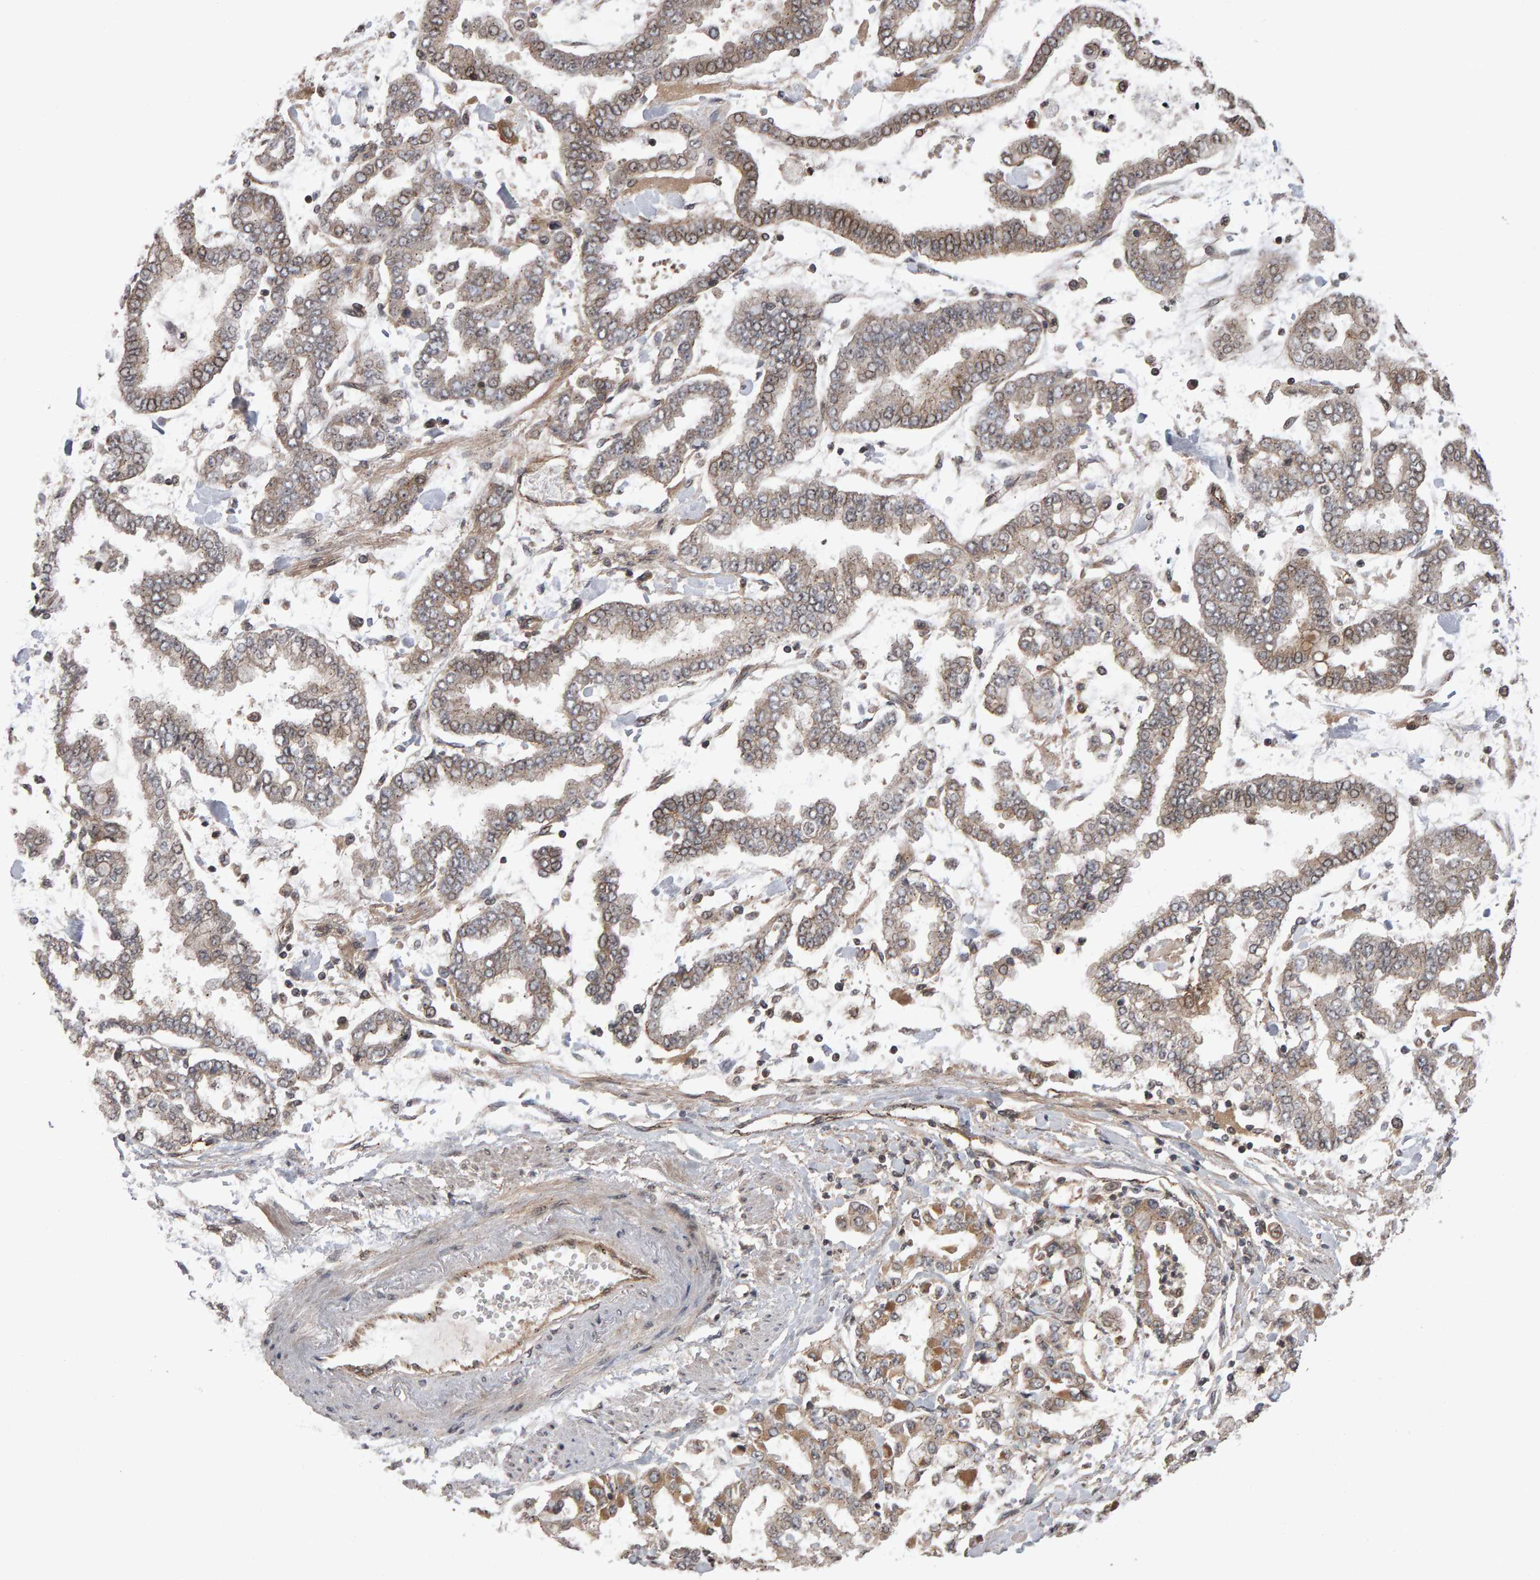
{"staining": {"intensity": "weak", "quantity": ">75%", "location": "cytoplasmic/membranous"}, "tissue": "stomach cancer", "cell_type": "Tumor cells", "image_type": "cancer", "snomed": [{"axis": "morphology", "description": "Normal tissue, NOS"}, {"axis": "morphology", "description": "Adenocarcinoma, NOS"}, {"axis": "topography", "description": "Stomach, upper"}, {"axis": "topography", "description": "Stomach"}], "caption": "This photomicrograph reveals IHC staining of adenocarcinoma (stomach), with low weak cytoplasmic/membranous positivity in approximately >75% of tumor cells.", "gene": "SCRIB", "patient": {"sex": "male", "age": 76}}